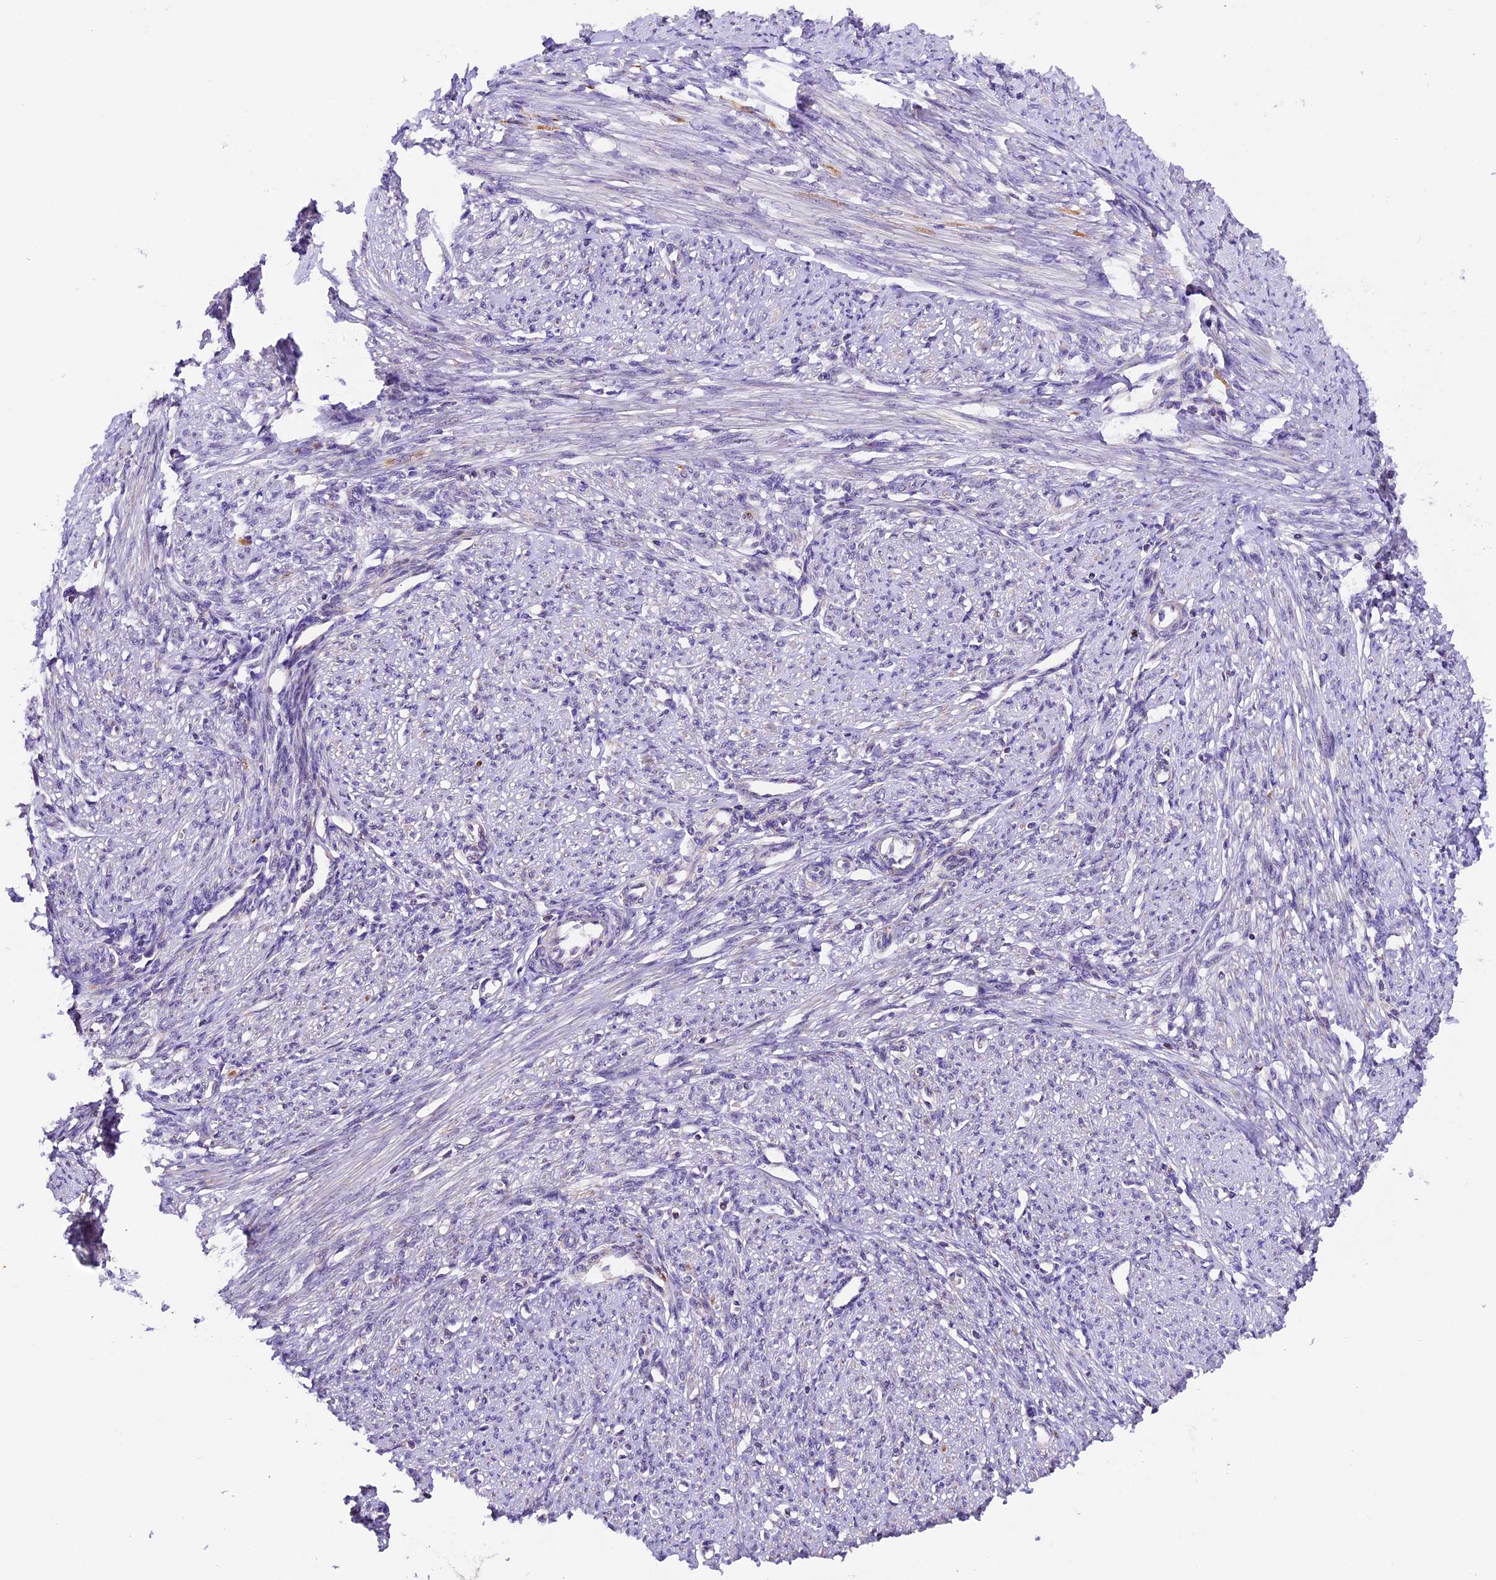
{"staining": {"intensity": "weak", "quantity": "<25%", "location": "cytoplasmic/membranous"}, "tissue": "smooth muscle", "cell_type": "Smooth muscle cells", "image_type": "normal", "snomed": [{"axis": "morphology", "description": "Normal tissue, NOS"}, {"axis": "topography", "description": "Smooth muscle"}, {"axis": "topography", "description": "Uterus"}], "caption": "The image shows no significant positivity in smooth muscle cells of smooth muscle.", "gene": "DDX28", "patient": {"sex": "female", "age": 59}}